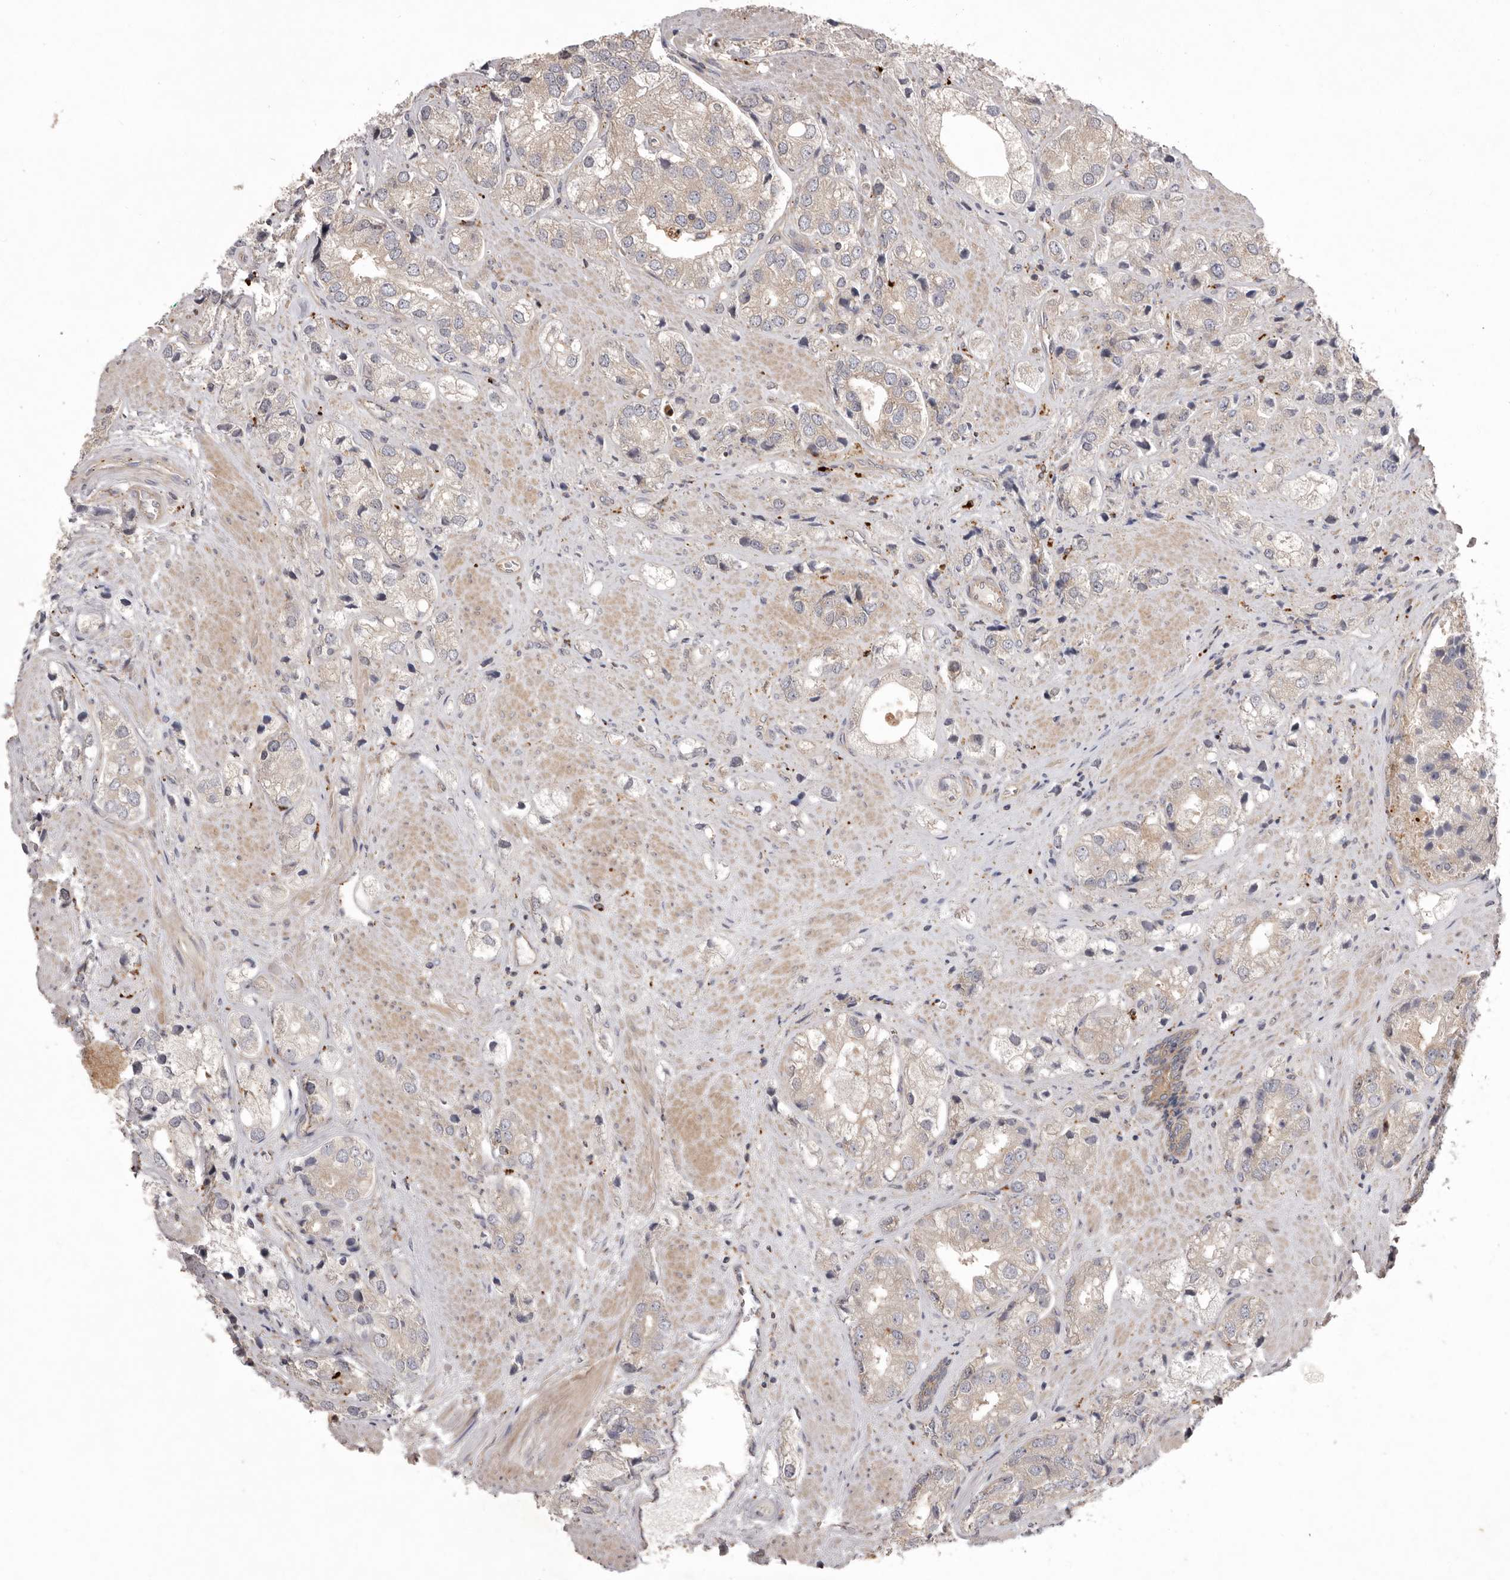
{"staining": {"intensity": "negative", "quantity": "none", "location": "none"}, "tissue": "prostate cancer", "cell_type": "Tumor cells", "image_type": "cancer", "snomed": [{"axis": "morphology", "description": "Adenocarcinoma, High grade"}, {"axis": "topography", "description": "Prostate"}], "caption": "The image exhibits no staining of tumor cells in adenocarcinoma (high-grade) (prostate).", "gene": "WDR47", "patient": {"sex": "male", "age": 50}}